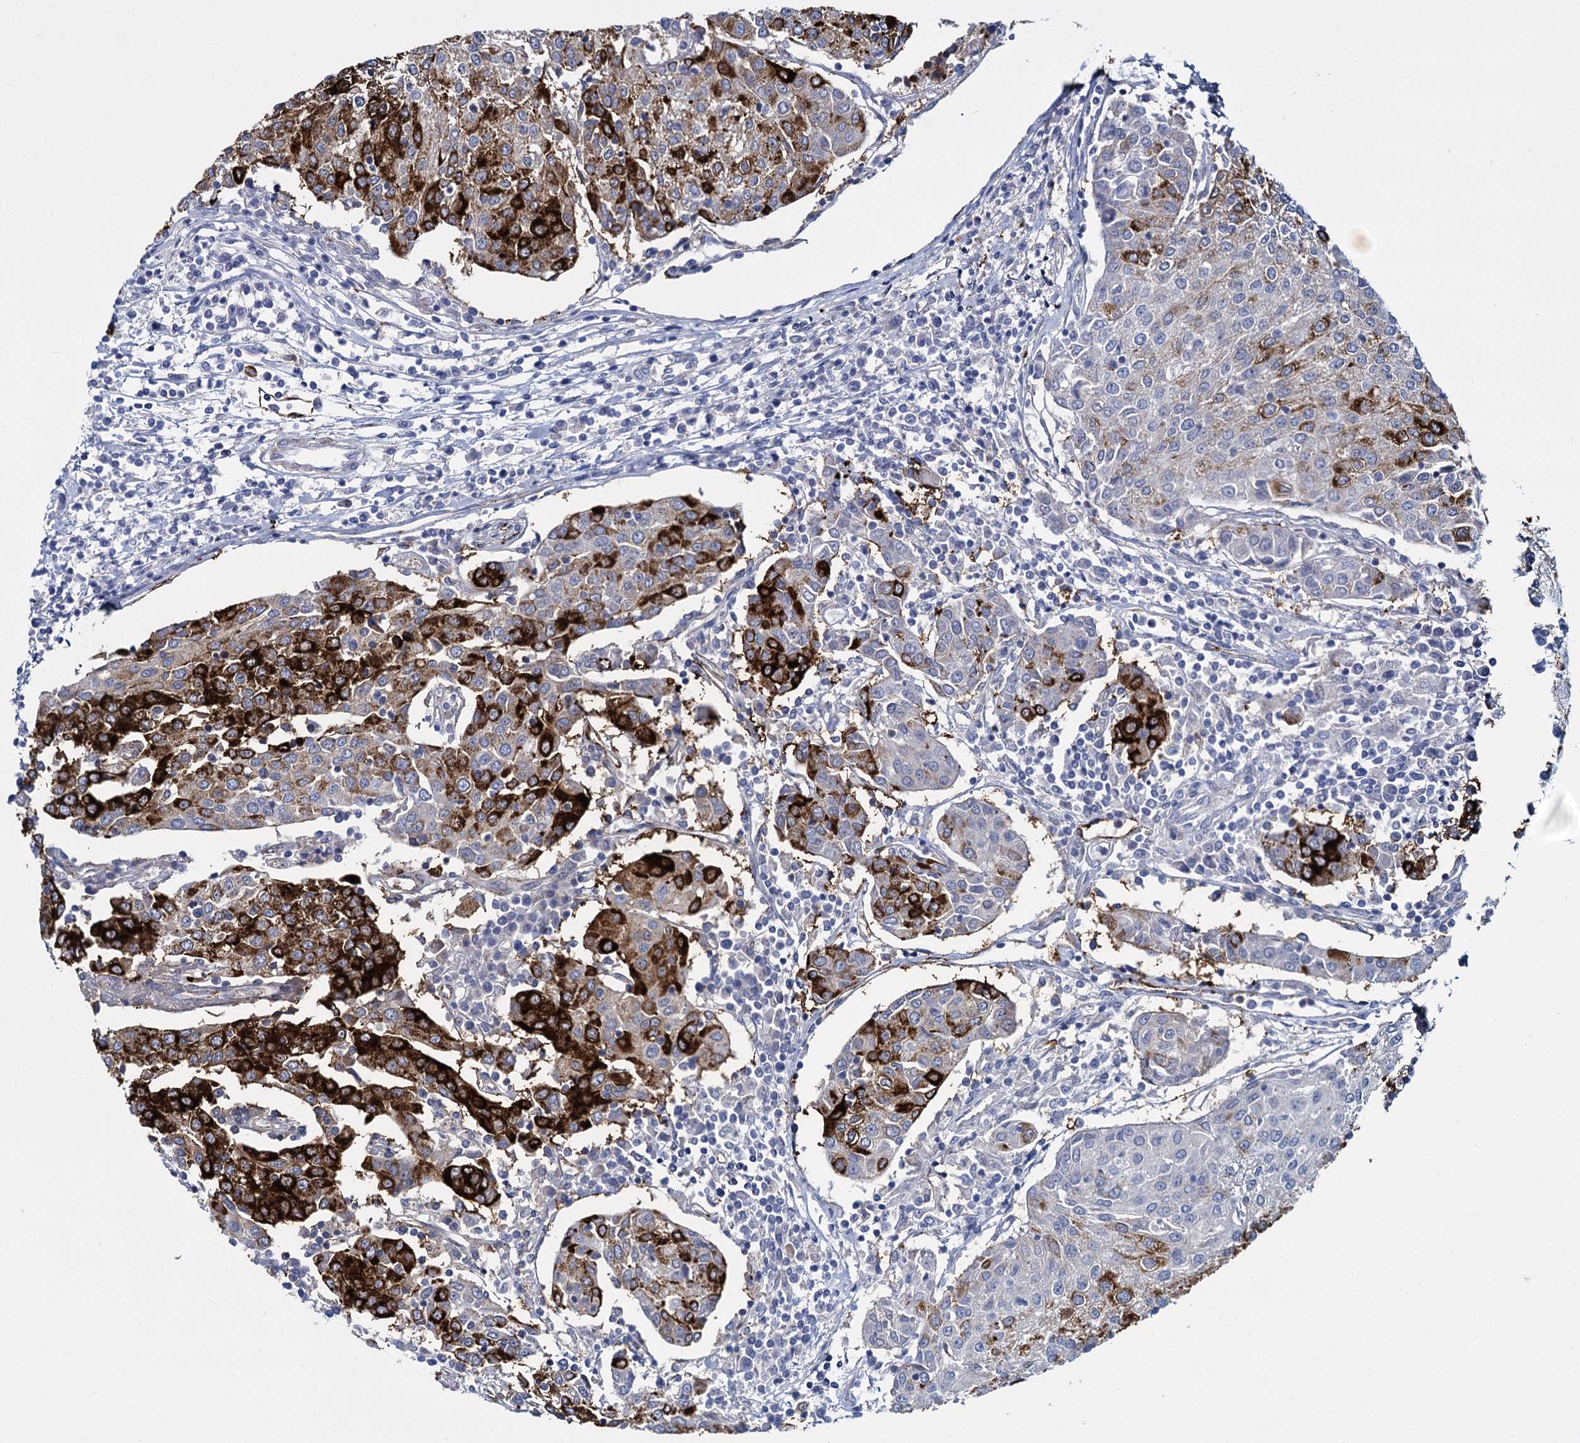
{"staining": {"intensity": "strong", "quantity": "25%-75%", "location": "cytoplasmic/membranous"}, "tissue": "urothelial cancer", "cell_type": "Tumor cells", "image_type": "cancer", "snomed": [{"axis": "morphology", "description": "Urothelial carcinoma, High grade"}, {"axis": "topography", "description": "Urinary bladder"}], "caption": "An image showing strong cytoplasmic/membranous staining in about 25%-75% of tumor cells in high-grade urothelial carcinoma, as visualized by brown immunohistochemical staining.", "gene": "SNCG", "patient": {"sex": "female", "age": 85}}